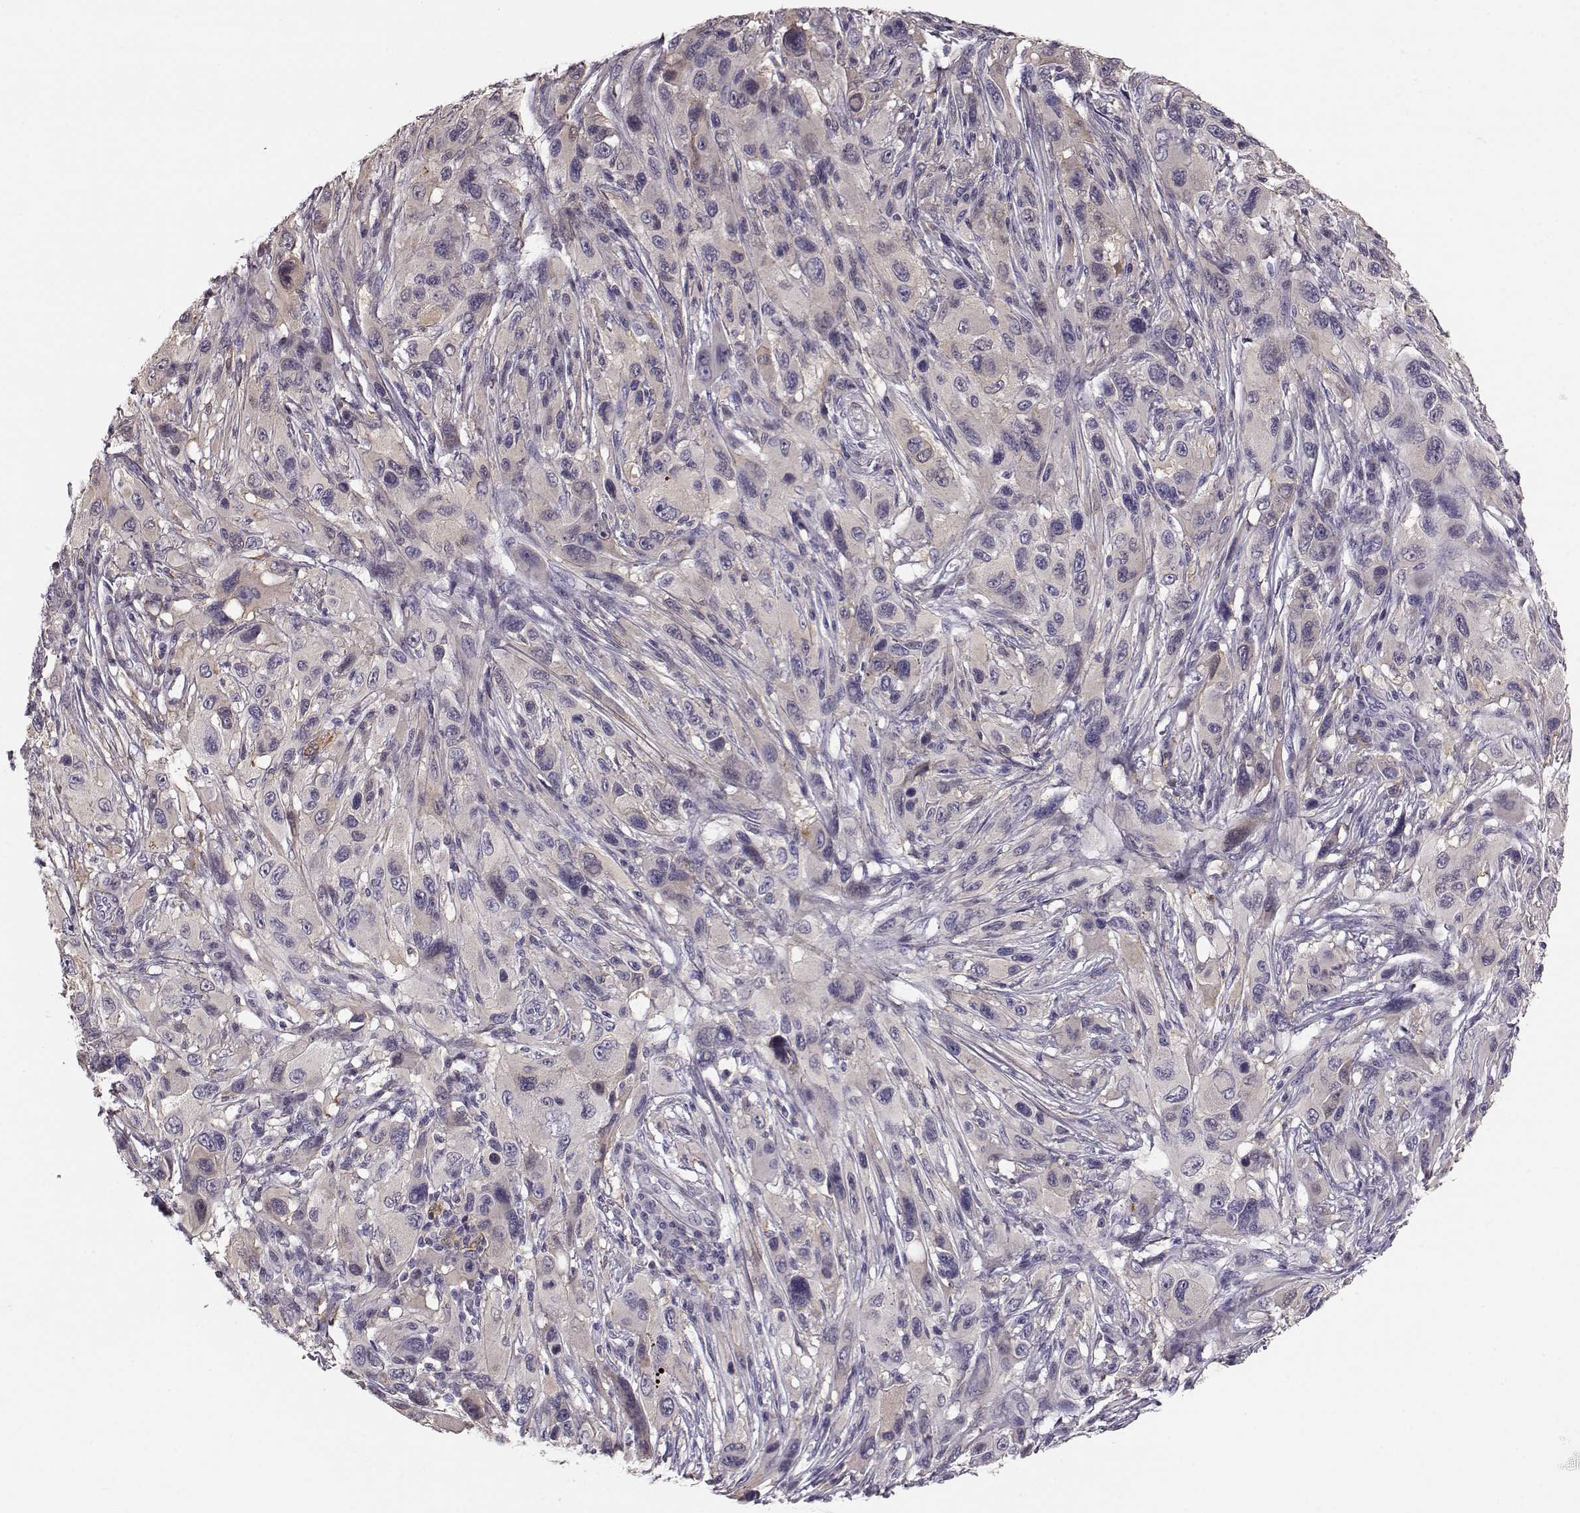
{"staining": {"intensity": "negative", "quantity": "none", "location": "none"}, "tissue": "melanoma", "cell_type": "Tumor cells", "image_type": "cancer", "snomed": [{"axis": "morphology", "description": "Malignant melanoma, NOS"}, {"axis": "topography", "description": "Skin"}], "caption": "Immunohistochemical staining of melanoma exhibits no significant positivity in tumor cells.", "gene": "GPR50", "patient": {"sex": "male", "age": 53}}